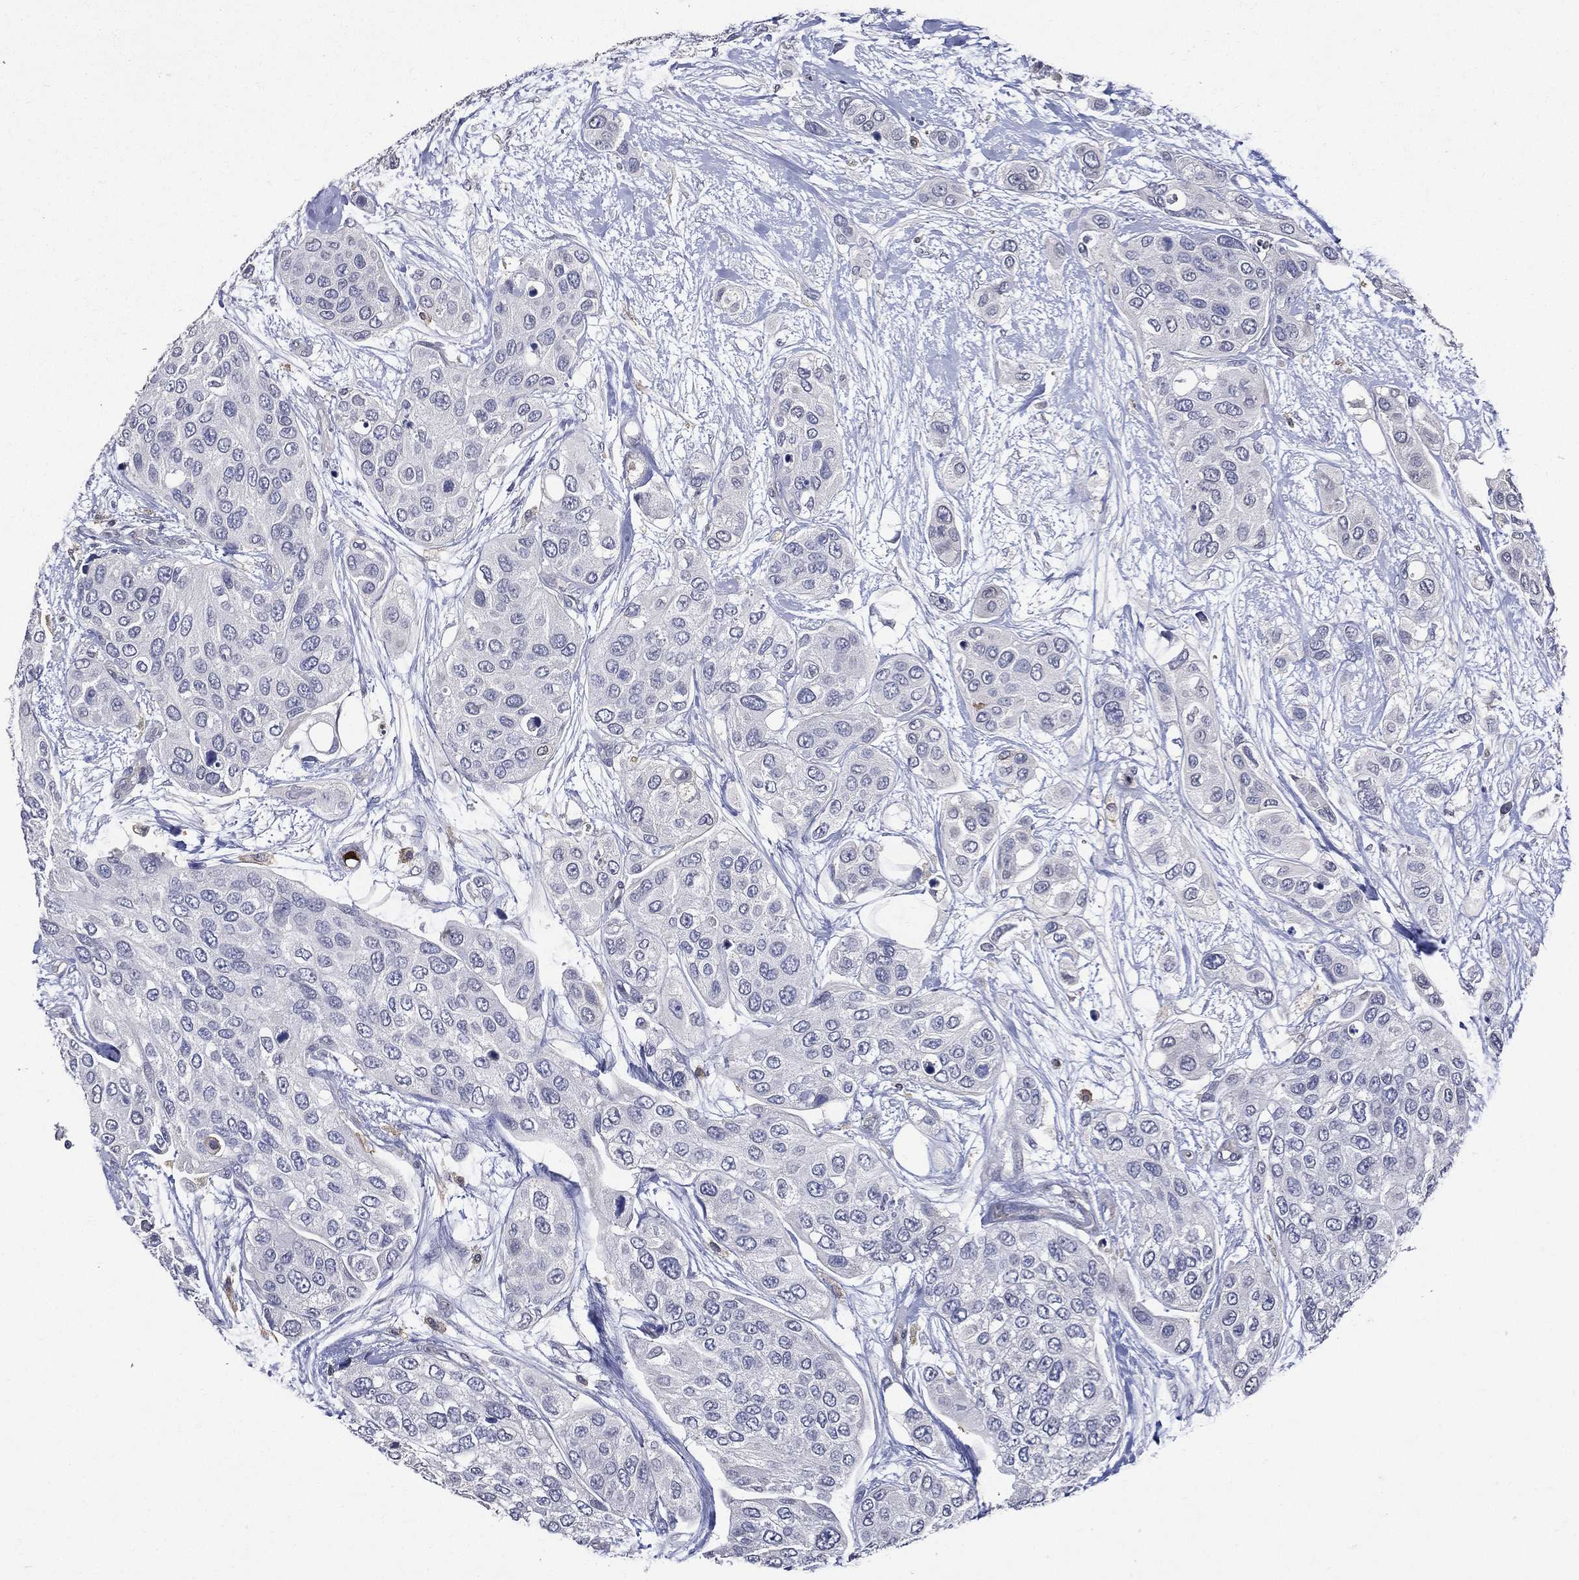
{"staining": {"intensity": "negative", "quantity": "none", "location": "none"}, "tissue": "urothelial cancer", "cell_type": "Tumor cells", "image_type": "cancer", "snomed": [{"axis": "morphology", "description": "Urothelial carcinoma, High grade"}, {"axis": "topography", "description": "Urinary bladder"}], "caption": "Tumor cells show no significant positivity in high-grade urothelial carcinoma. Nuclei are stained in blue.", "gene": "GPR171", "patient": {"sex": "male", "age": 77}}